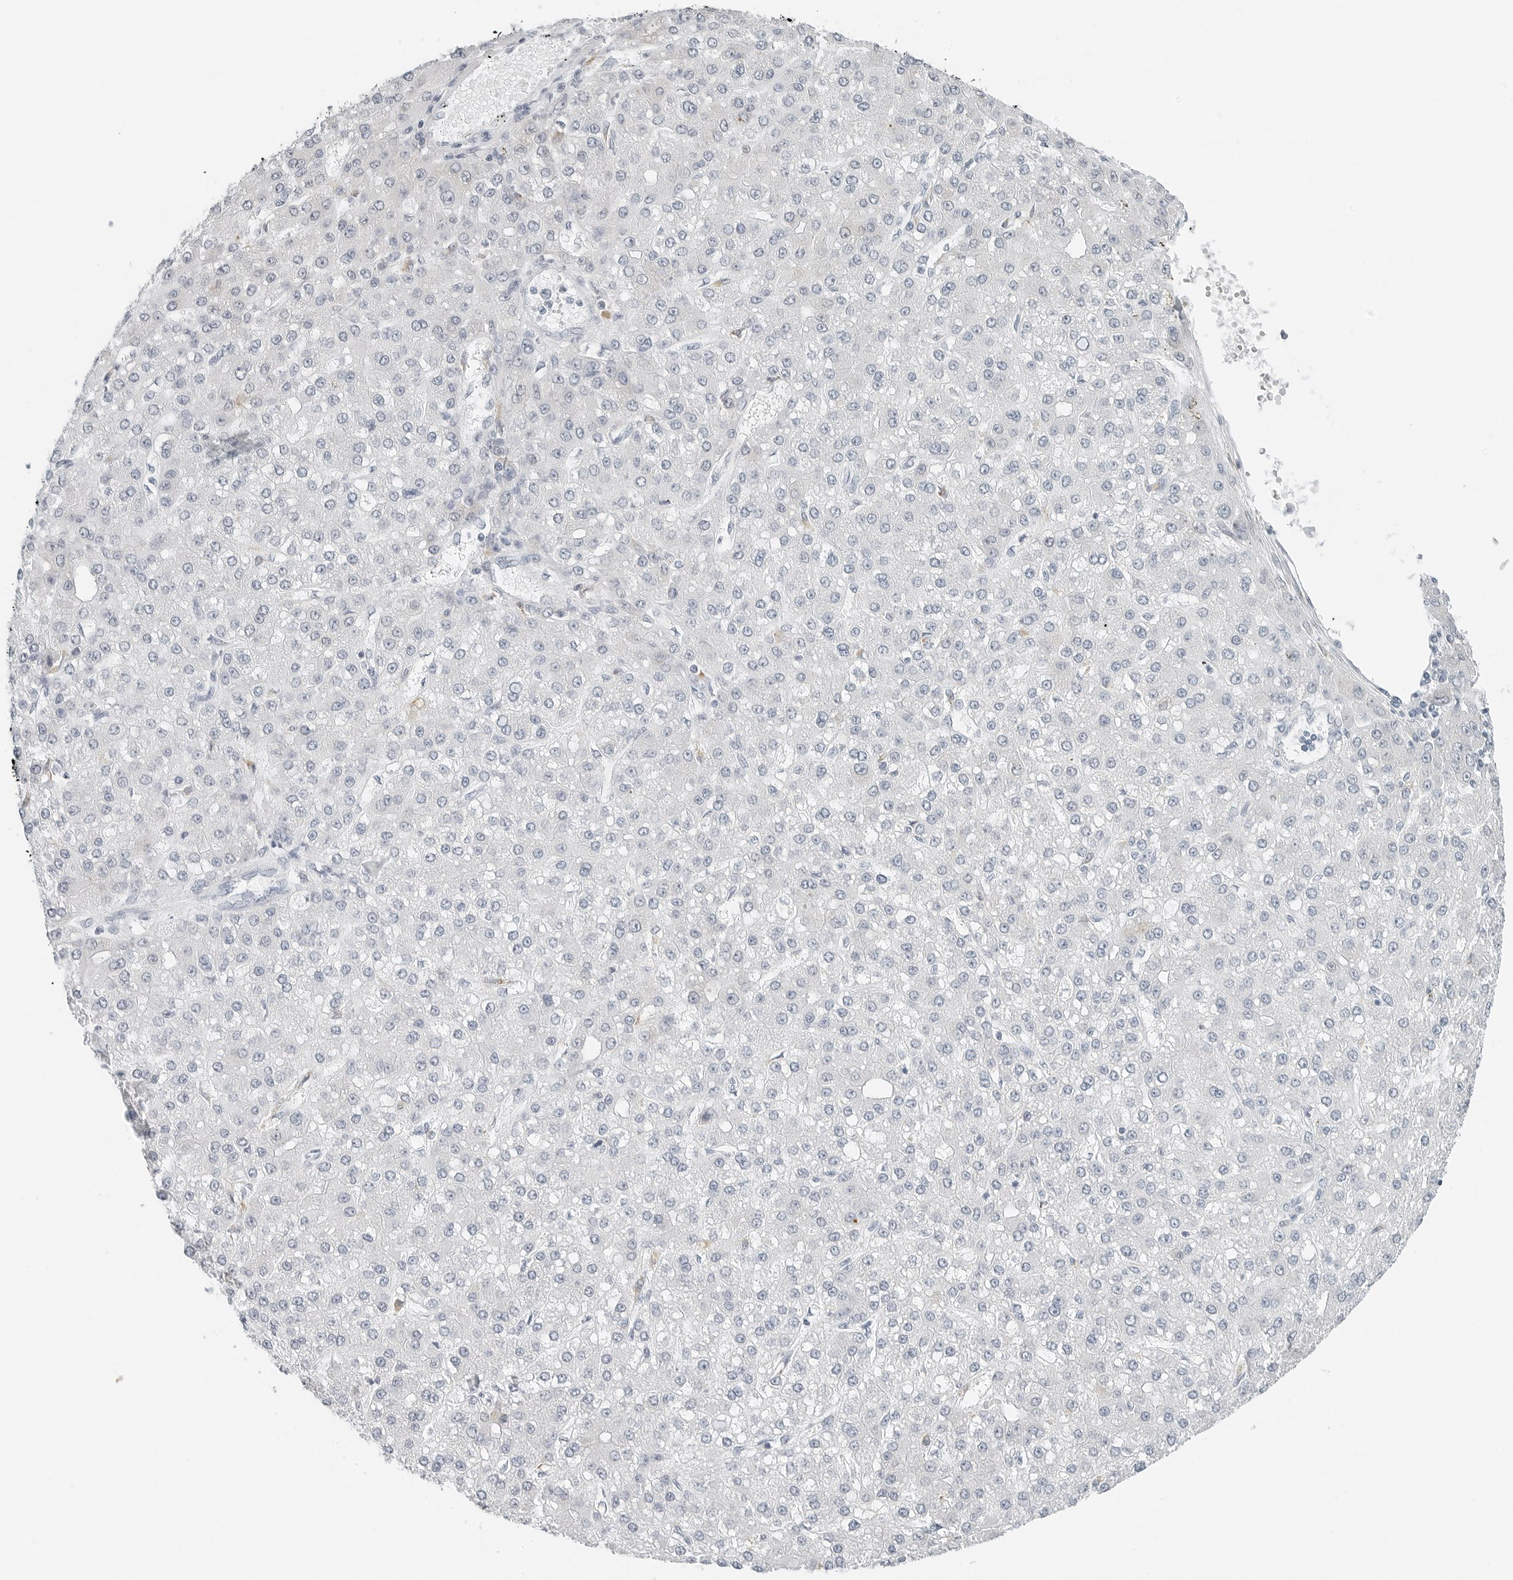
{"staining": {"intensity": "negative", "quantity": "none", "location": "none"}, "tissue": "liver cancer", "cell_type": "Tumor cells", "image_type": "cancer", "snomed": [{"axis": "morphology", "description": "Carcinoma, Hepatocellular, NOS"}, {"axis": "topography", "description": "Liver"}], "caption": "Liver hepatocellular carcinoma stained for a protein using immunohistochemistry (IHC) reveals no expression tumor cells.", "gene": "P4HA2", "patient": {"sex": "male", "age": 67}}